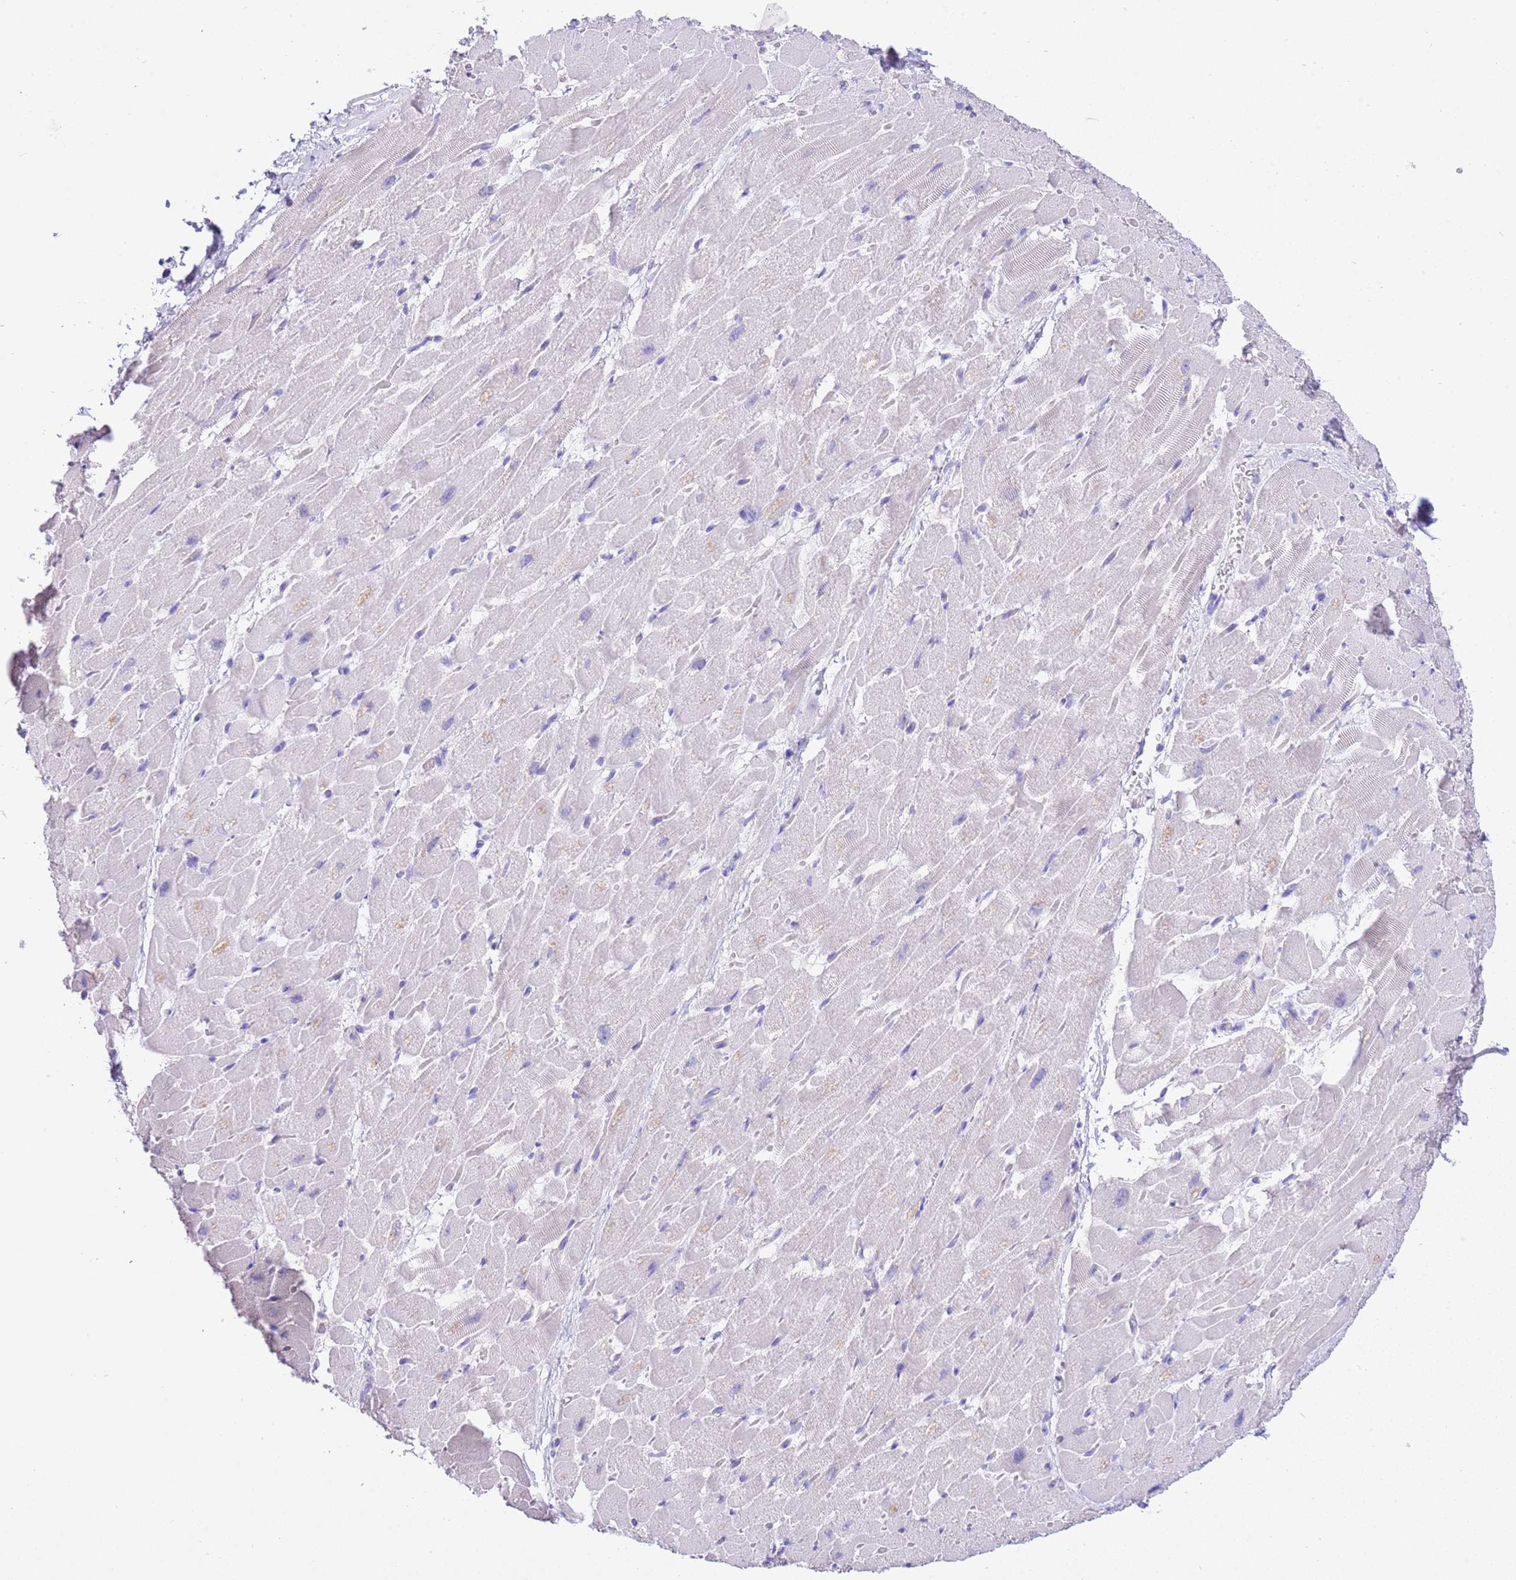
{"staining": {"intensity": "negative", "quantity": "none", "location": "none"}, "tissue": "heart muscle", "cell_type": "Cardiomyocytes", "image_type": "normal", "snomed": [{"axis": "morphology", "description": "Normal tissue, NOS"}, {"axis": "topography", "description": "Heart"}], "caption": "Cardiomyocytes show no significant positivity in benign heart muscle.", "gene": "CPB1", "patient": {"sex": "male", "age": 37}}